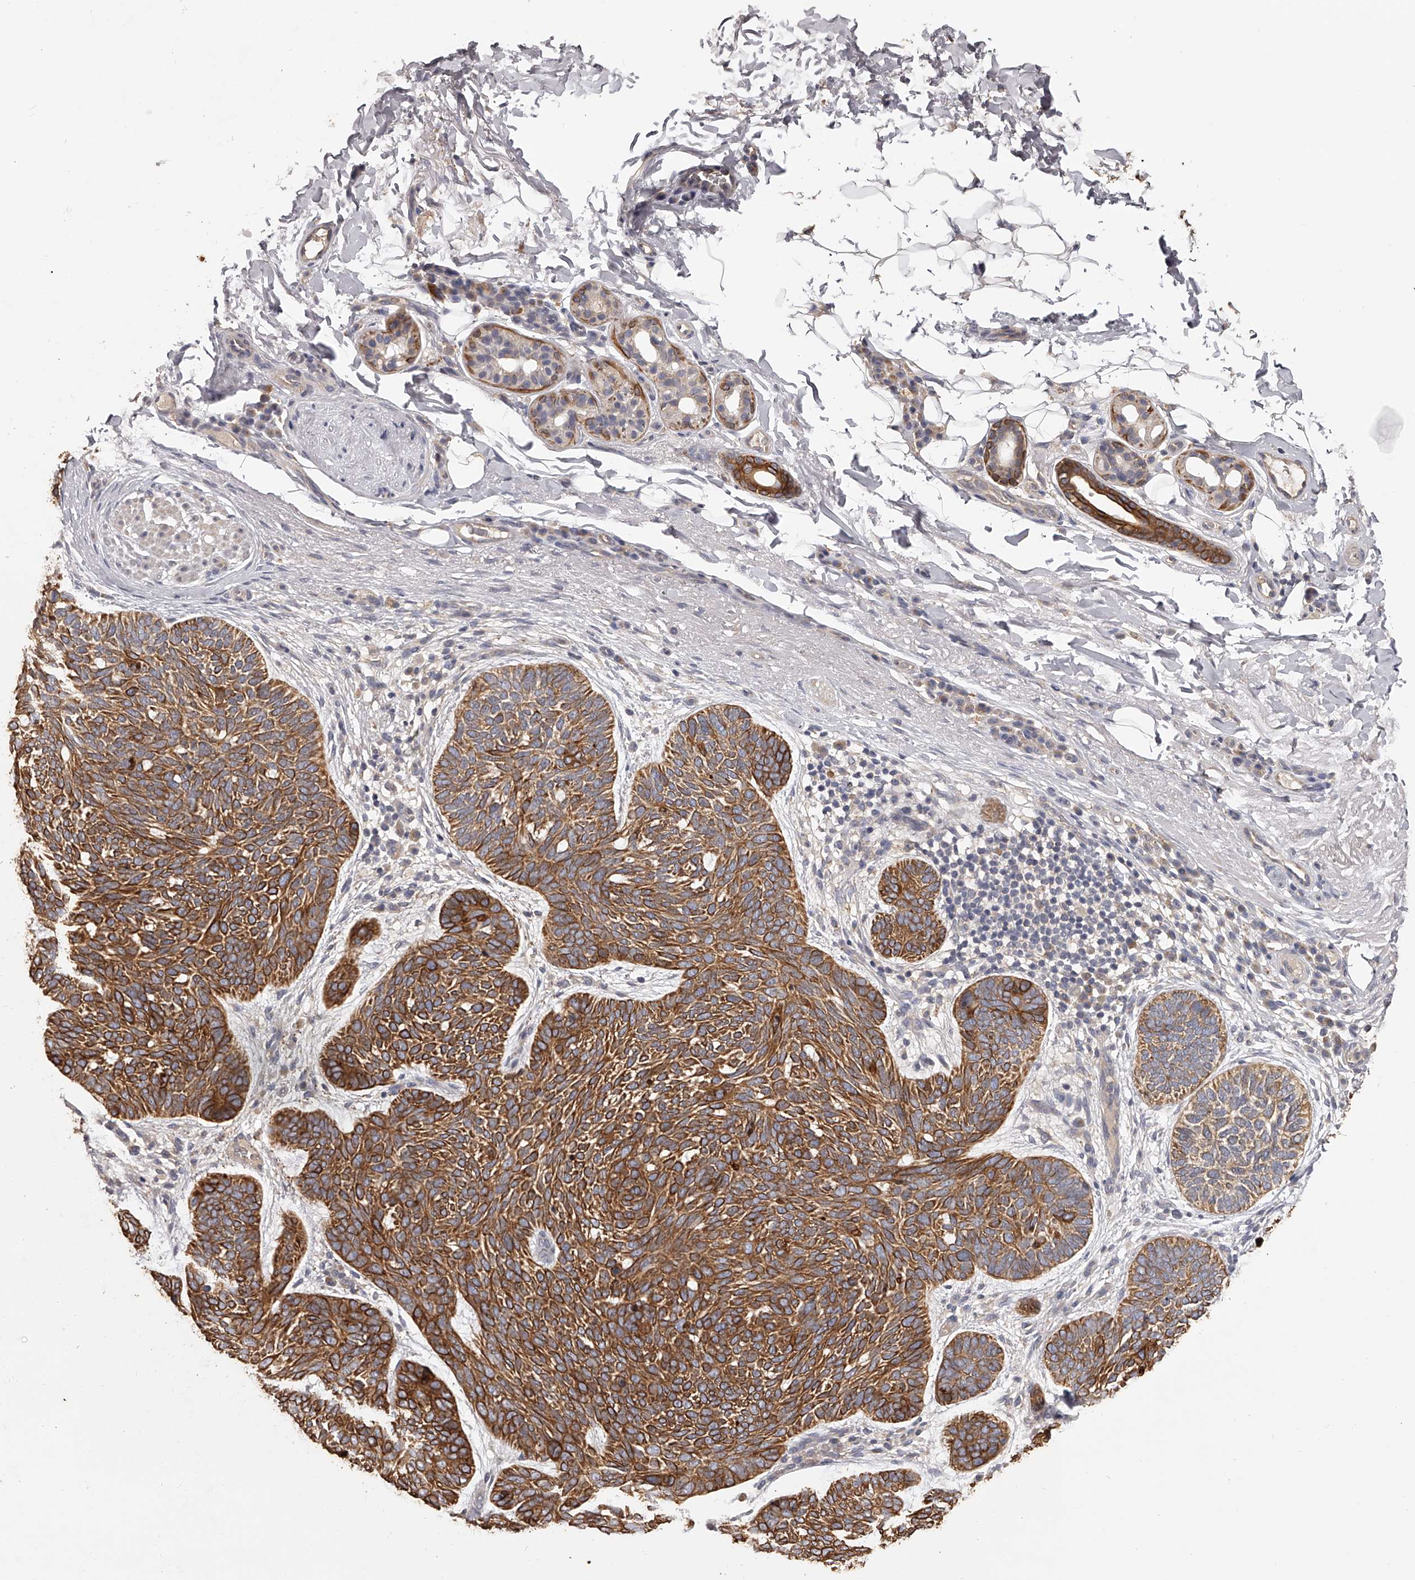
{"staining": {"intensity": "strong", "quantity": ">75%", "location": "cytoplasmic/membranous"}, "tissue": "skin cancer", "cell_type": "Tumor cells", "image_type": "cancer", "snomed": [{"axis": "morphology", "description": "Basal cell carcinoma"}, {"axis": "topography", "description": "Skin"}], "caption": "Approximately >75% of tumor cells in skin cancer (basal cell carcinoma) demonstrate strong cytoplasmic/membranous protein staining as visualized by brown immunohistochemical staining.", "gene": "TNN", "patient": {"sex": "female", "age": 85}}